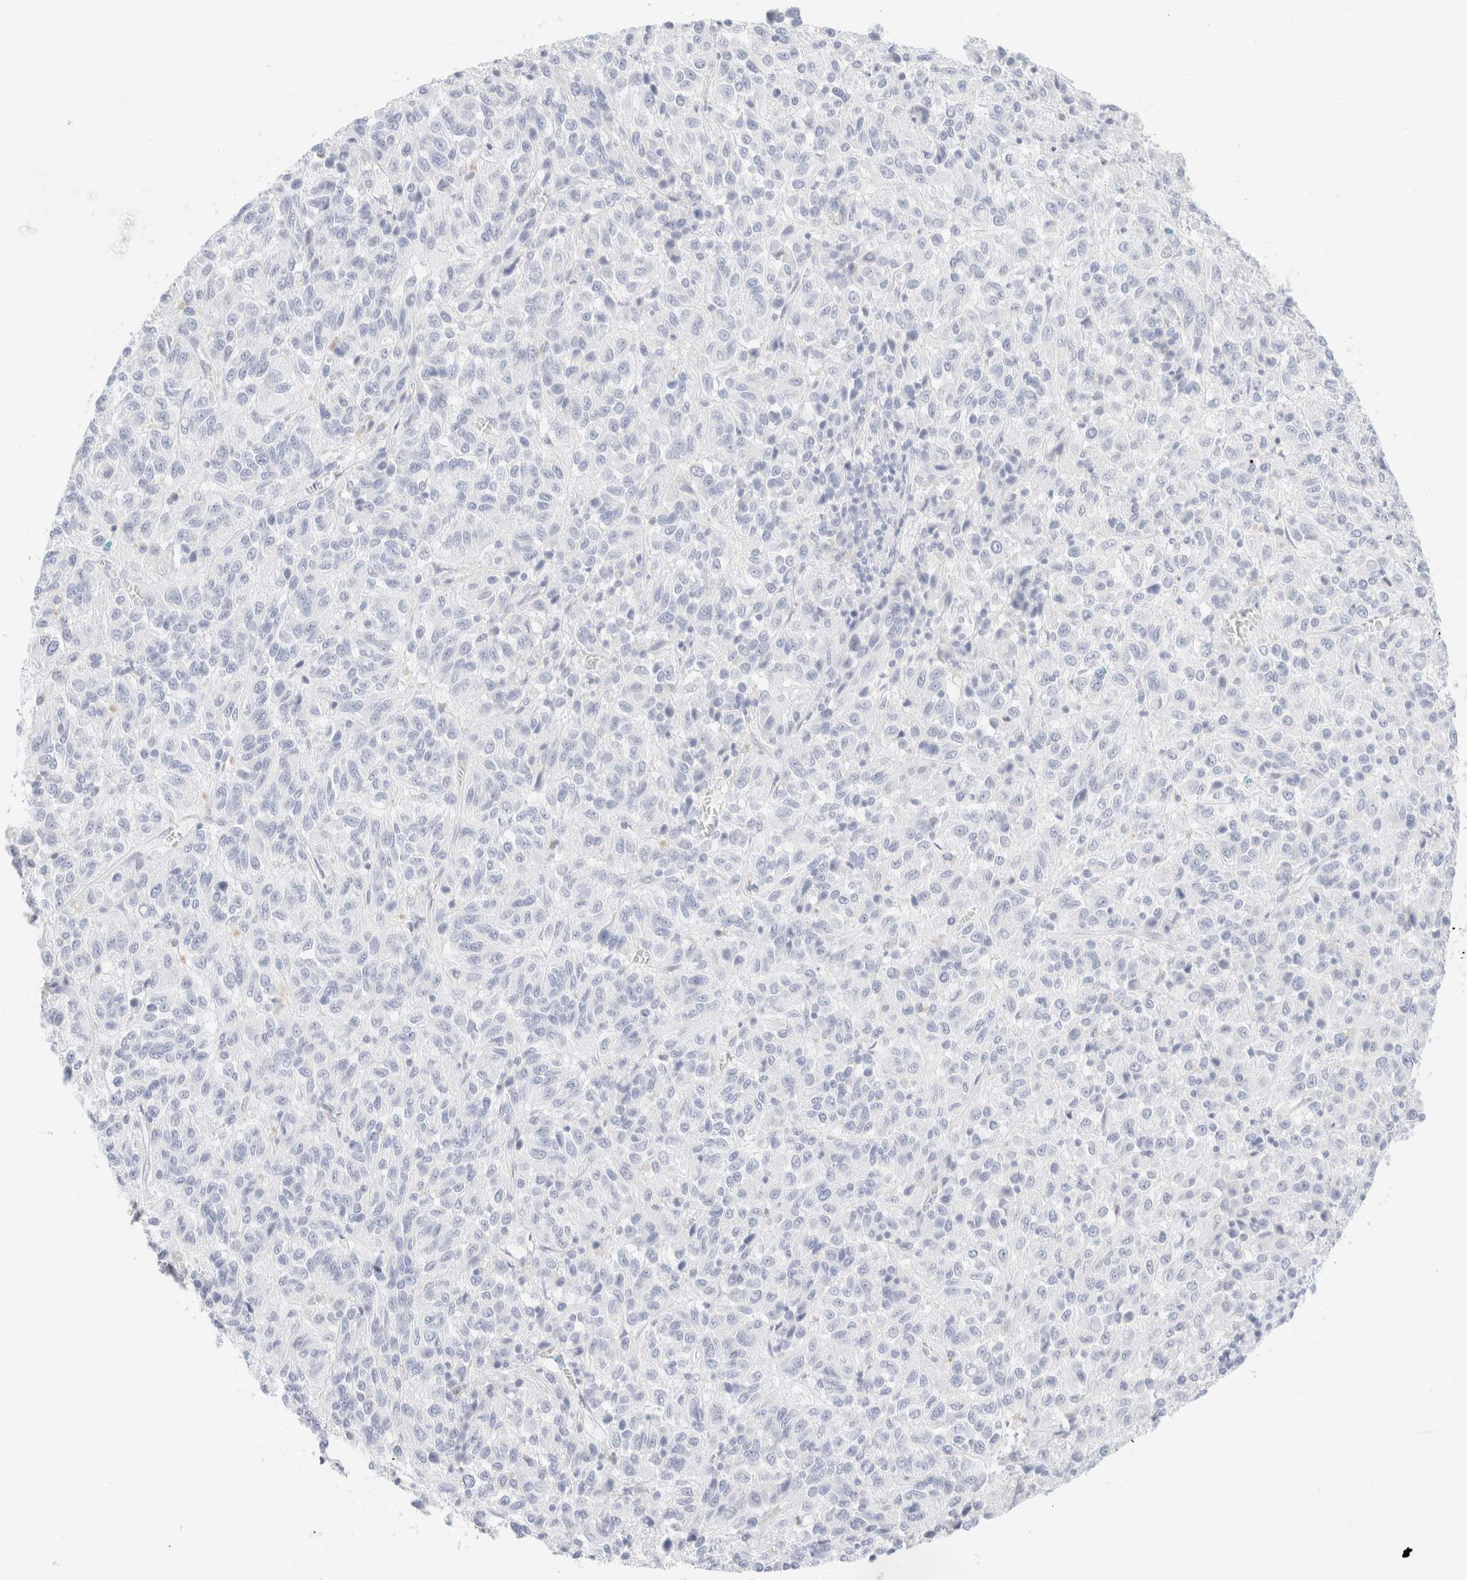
{"staining": {"intensity": "negative", "quantity": "none", "location": "none"}, "tissue": "melanoma", "cell_type": "Tumor cells", "image_type": "cancer", "snomed": [{"axis": "morphology", "description": "Malignant melanoma, Metastatic site"}, {"axis": "topography", "description": "Lung"}], "caption": "Histopathology image shows no significant protein positivity in tumor cells of malignant melanoma (metastatic site).", "gene": "KRT15", "patient": {"sex": "male", "age": 64}}